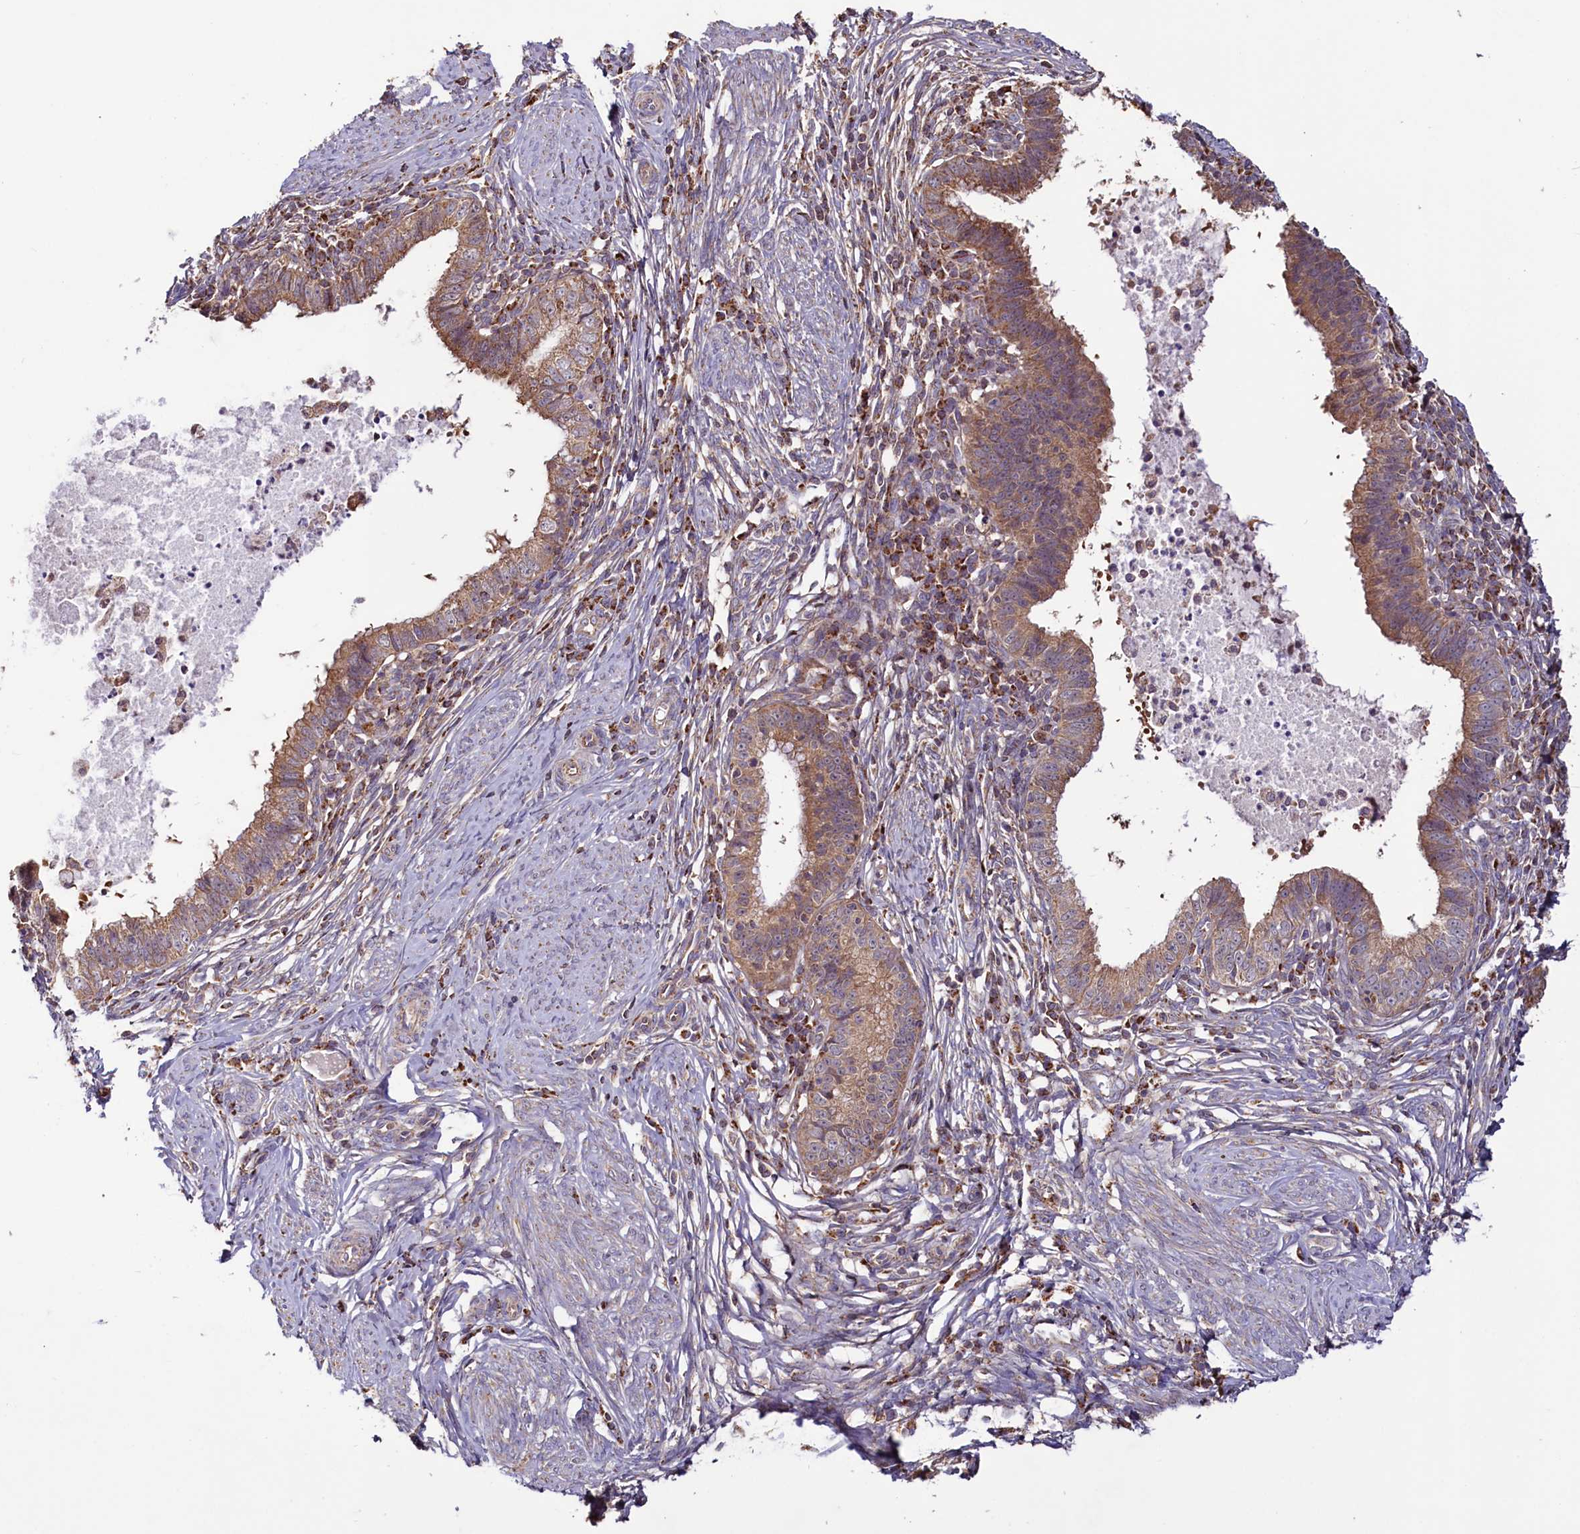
{"staining": {"intensity": "moderate", "quantity": ">75%", "location": "cytoplasmic/membranous"}, "tissue": "cervical cancer", "cell_type": "Tumor cells", "image_type": "cancer", "snomed": [{"axis": "morphology", "description": "Adenocarcinoma, NOS"}, {"axis": "topography", "description": "Cervix"}], "caption": "This is a histology image of IHC staining of cervical adenocarcinoma, which shows moderate positivity in the cytoplasmic/membranous of tumor cells.", "gene": "NUDT15", "patient": {"sex": "female", "age": 36}}